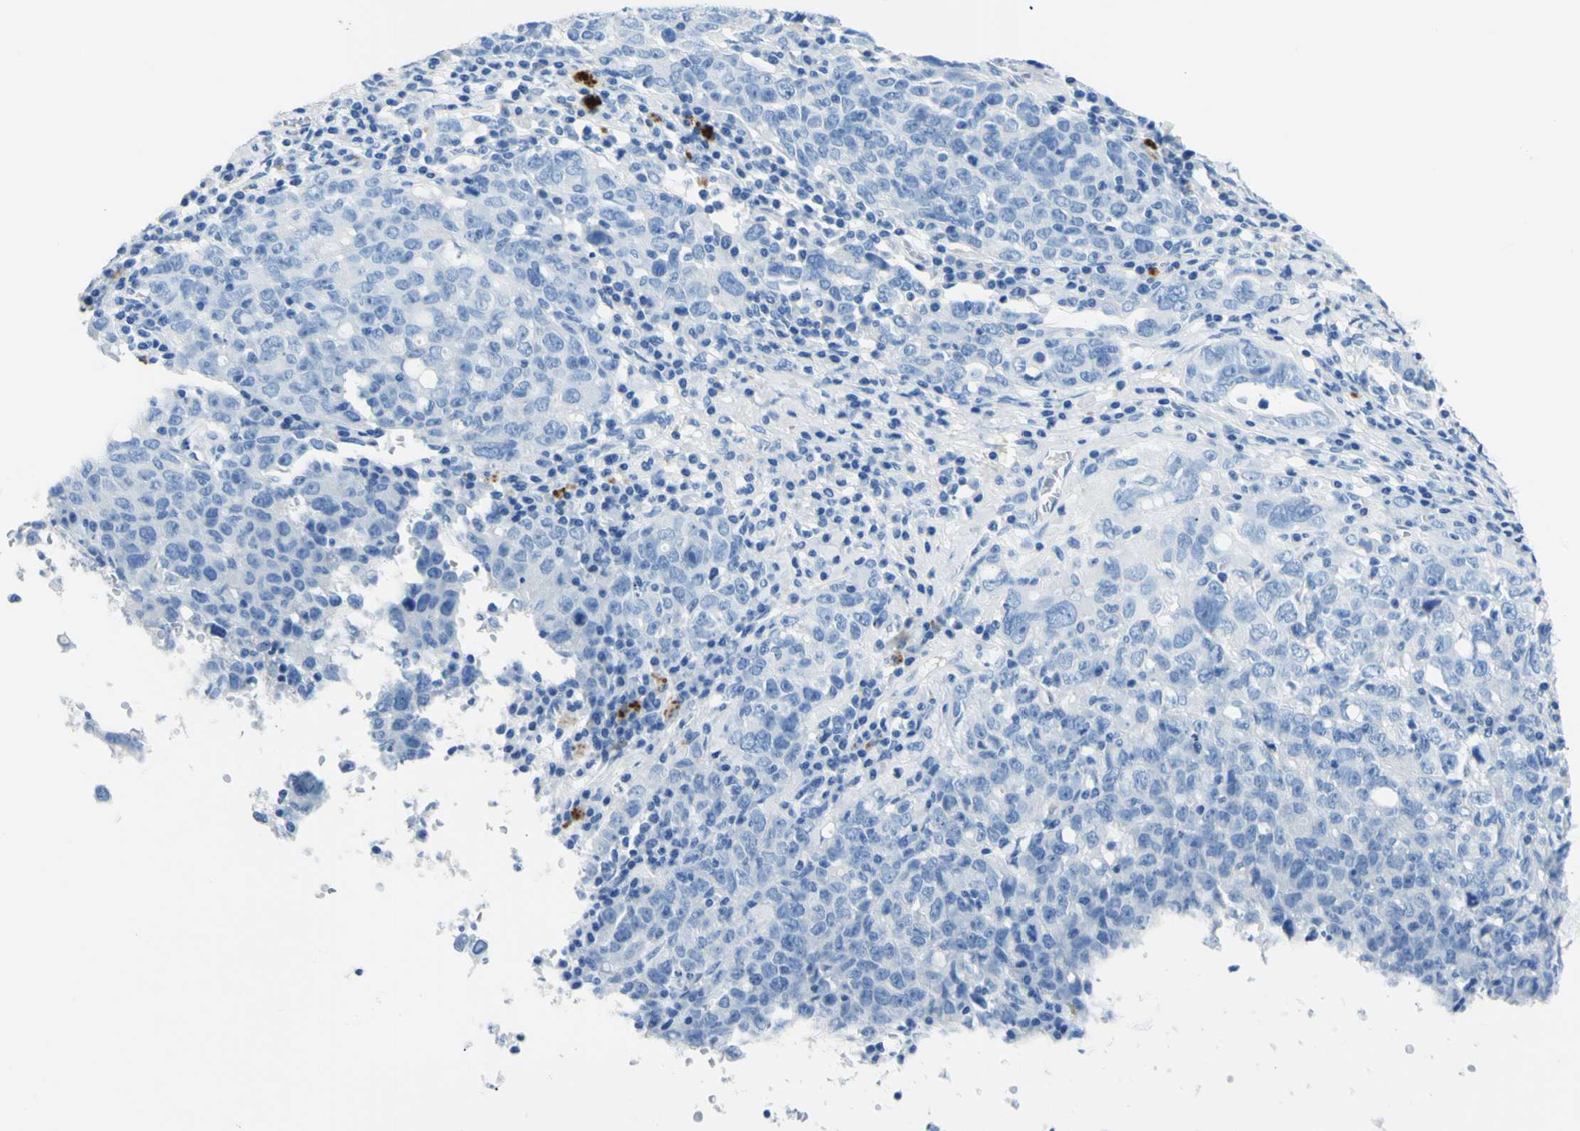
{"staining": {"intensity": "negative", "quantity": "none", "location": "none"}, "tissue": "ovarian cancer", "cell_type": "Tumor cells", "image_type": "cancer", "snomed": [{"axis": "morphology", "description": "Carcinoma, endometroid"}, {"axis": "topography", "description": "Ovary"}], "caption": "Immunohistochemistry (IHC) of human ovarian cancer exhibits no staining in tumor cells.", "gene": "MYH2", "patient": {"sex": "female", "age": 62}}